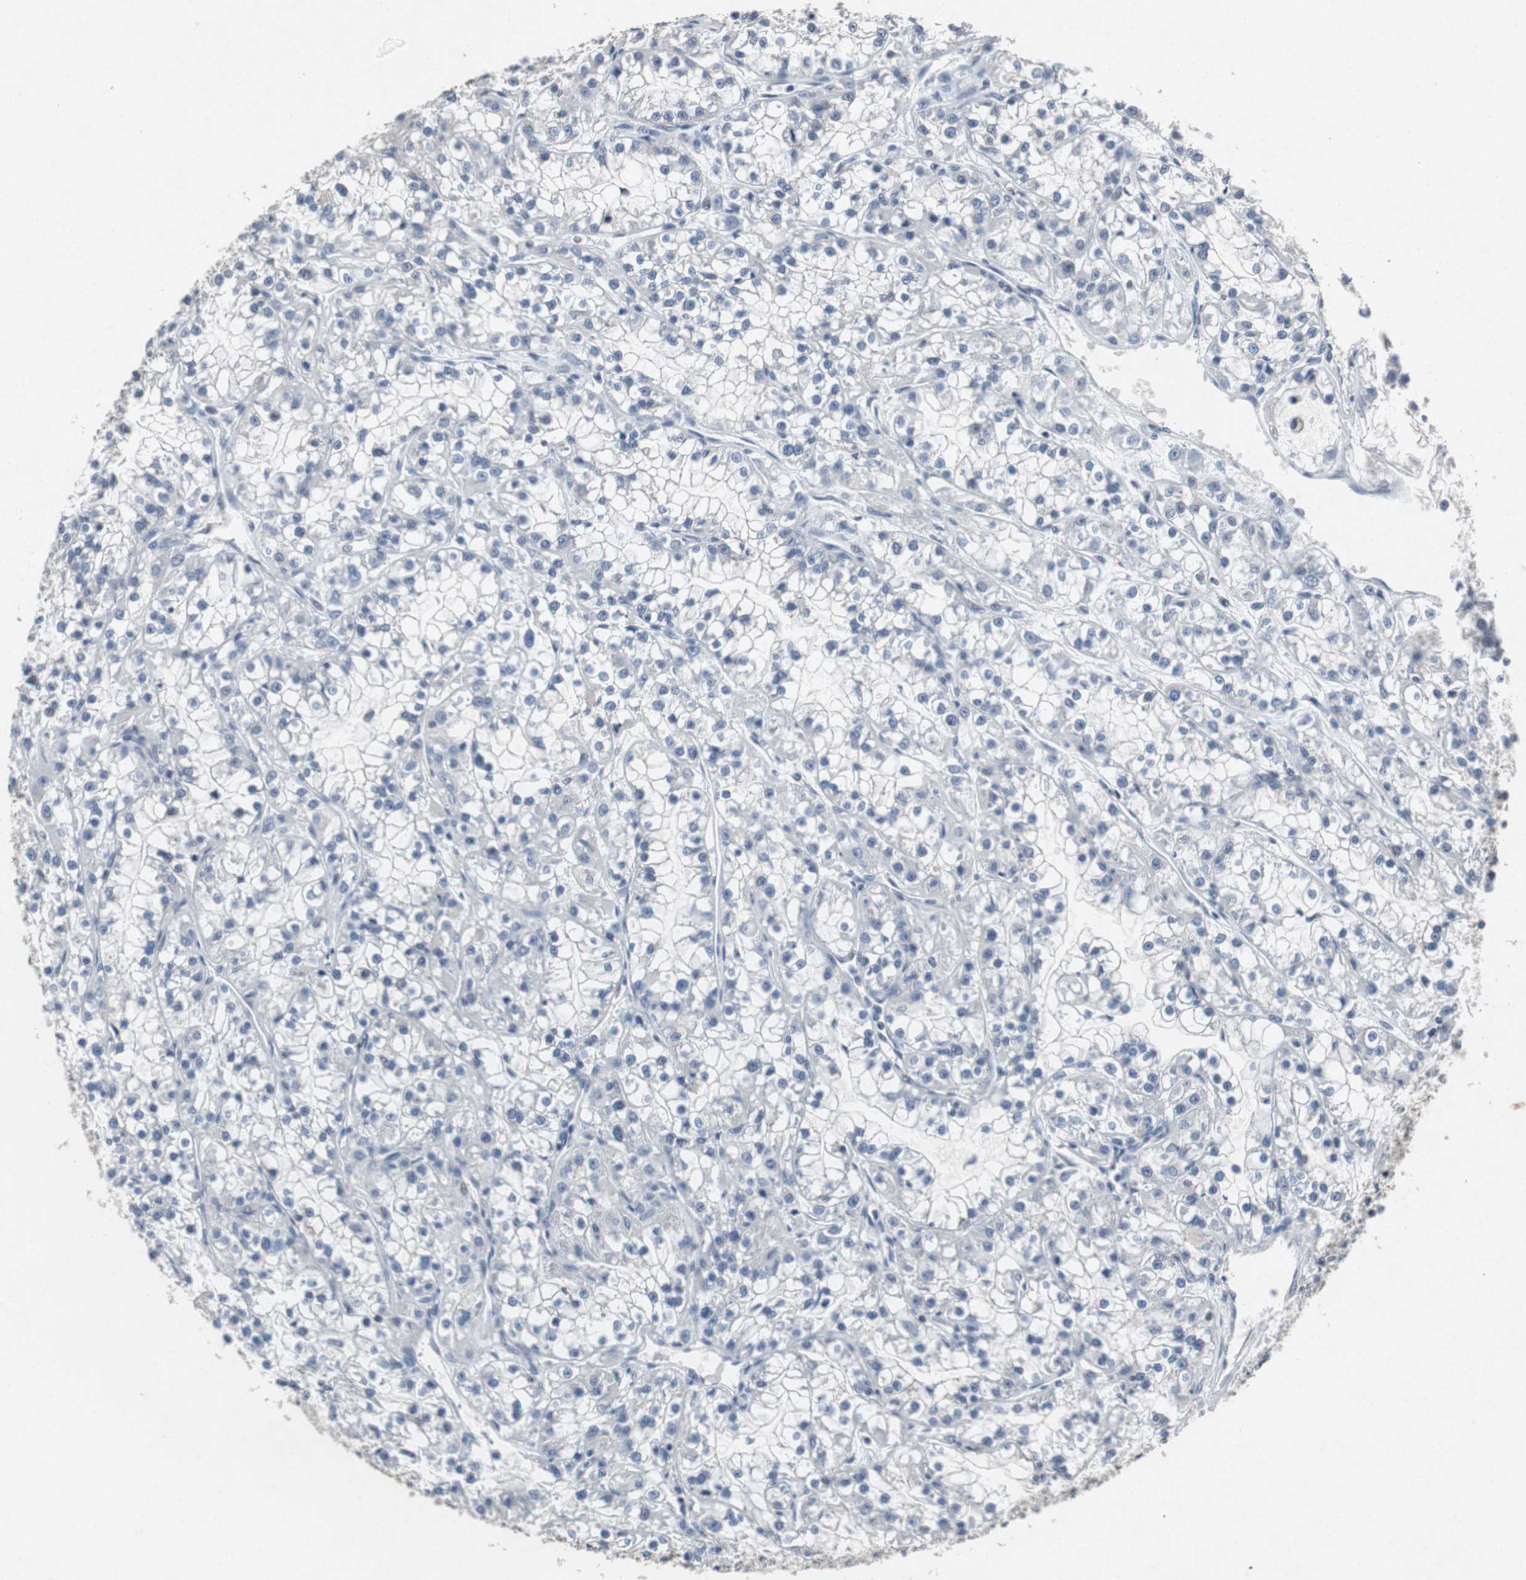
{"staining": {"intensity": "negative", "quantity": "none", "location": "none"}, "tissue": "renal cancer", "cell_type": "Tumor cells", "image_type": "cancer", "snomed": [{"axis": "morphology", "description": "Adenocarcinoma, NOS"}, {"axis": "topography", "description": "Kidney"}], "caption": "Immunohistochemical staining of adenocarcinoma (renal) demonstrates no significant staining in tumor cells.", "gene": "TP63", "patient": {"sex": "female", "age": 52}}